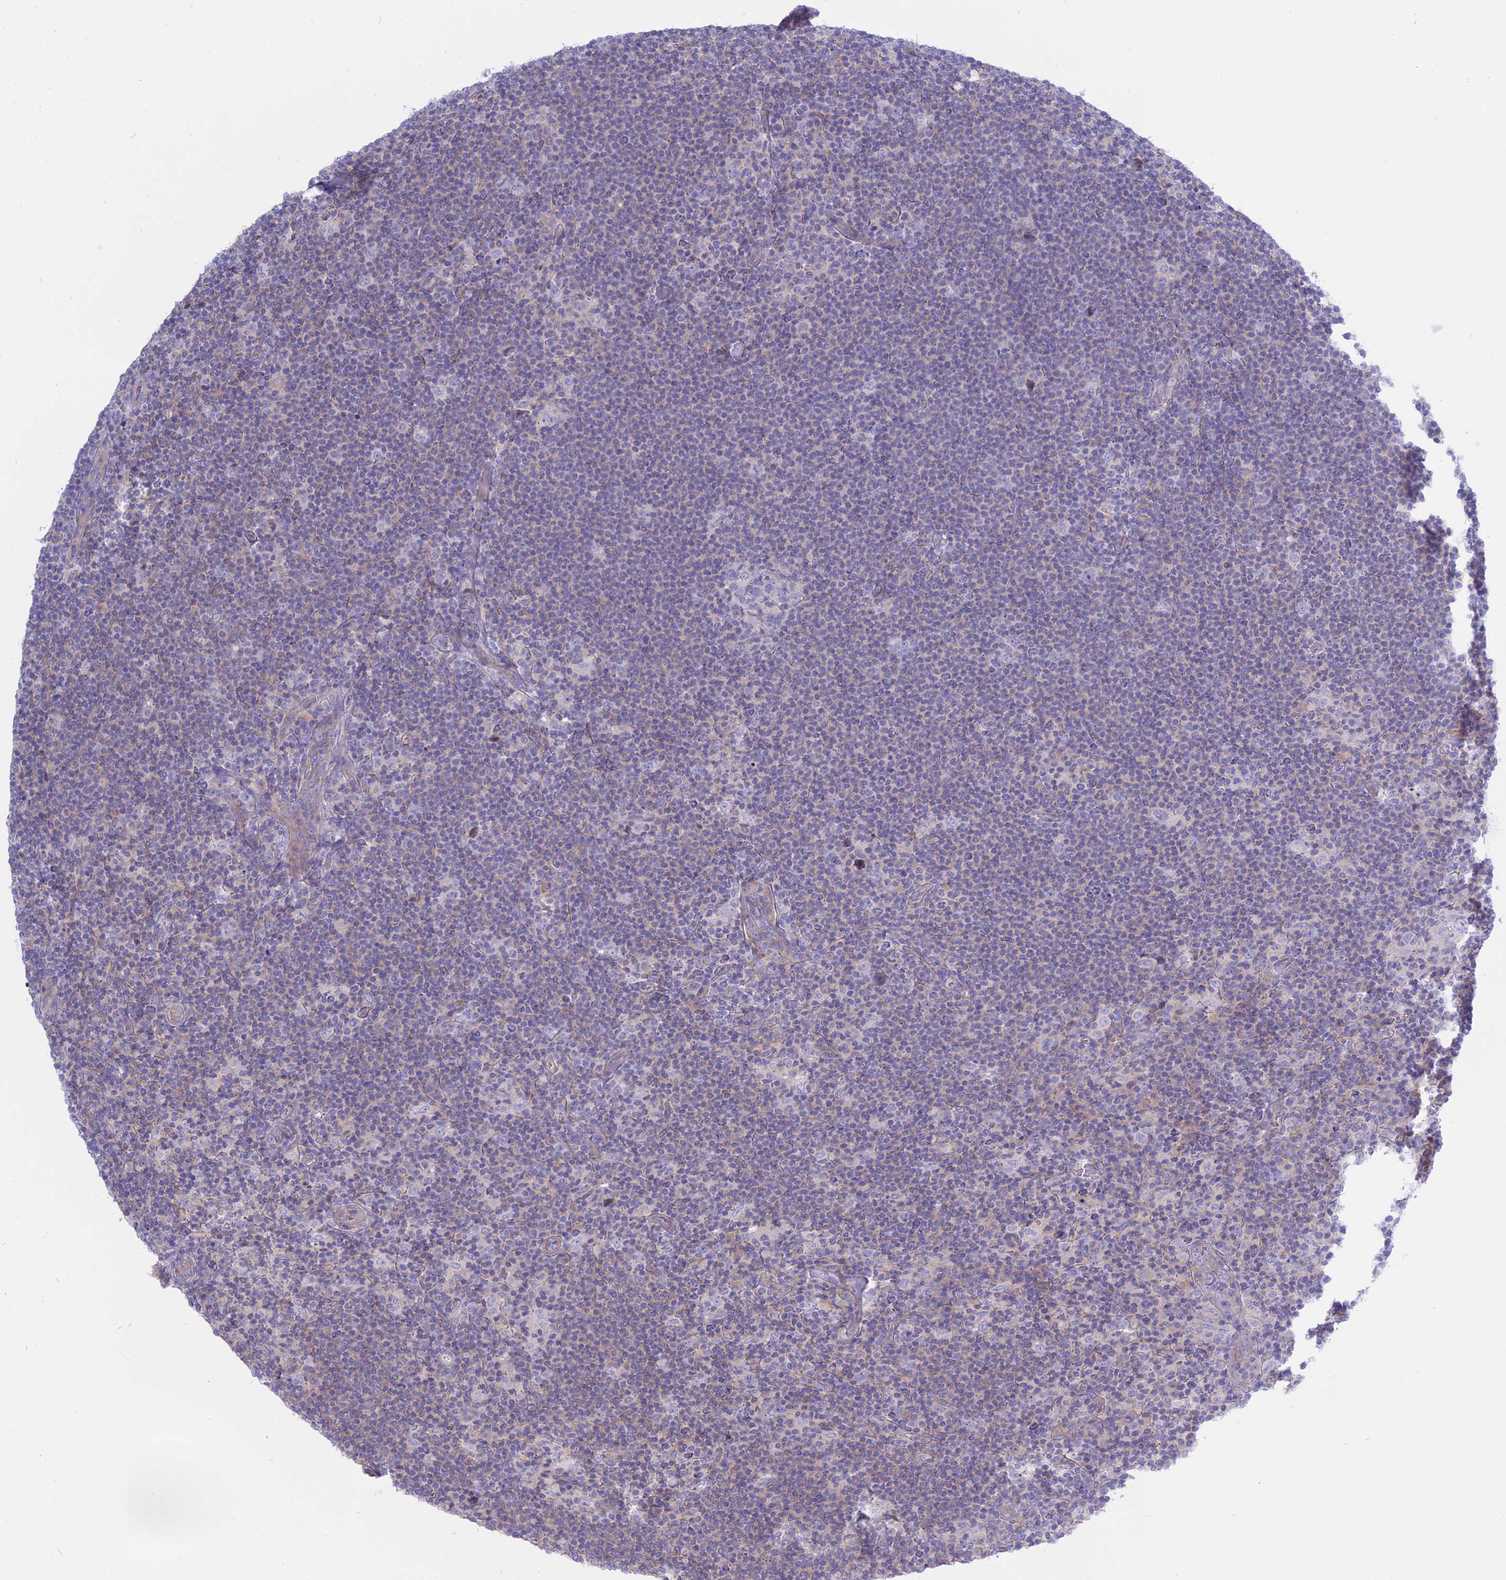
{"staining": {"intensity": "negative", "quantity": "none", "location": "none"}, "tissue": "lymphoma", "cell_type": "Tumor cells", "image_type": "cancer", "snomed": [{"axis": "morphology", "description": "Hodgkin's disease, NOS"}, {"axis": "topography", "description": "Lymph node"}], "caption": "An image of human lymphoma is negative for staining in tumor cells.", "gene": "AHCYL1", "patient": {"sex": "female", "age": 57}}